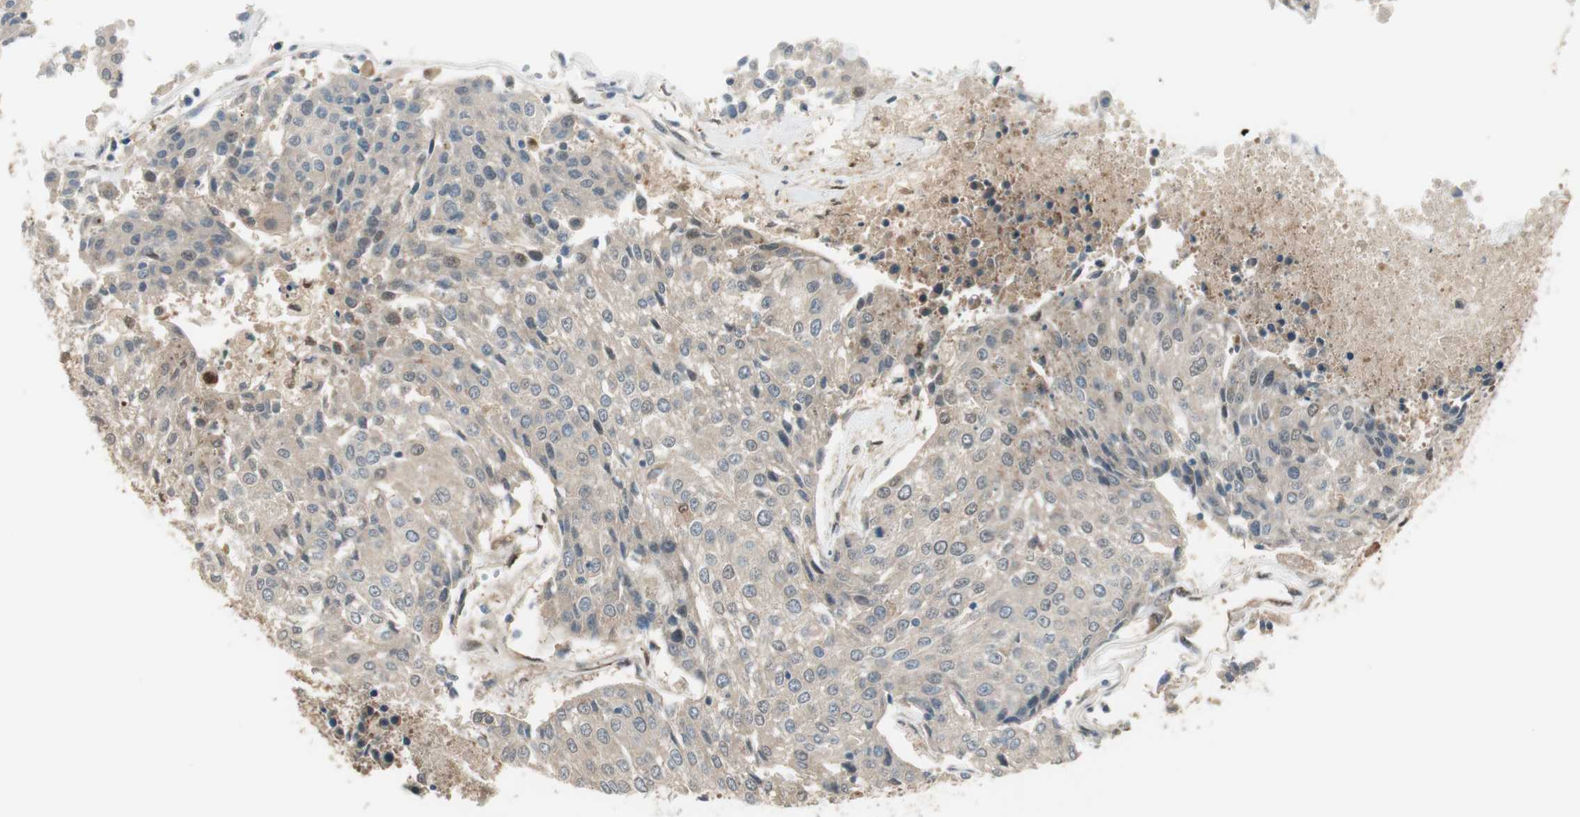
{"staining": {"intensity": "weak", "quantity": ">75%", "location": "cytoplasmic/membranous"}, "tissue": "urothelial cancer", "cell_type": "Tumor cells", "image_type": "cancer", "snomed": [{"axis": "morphology", "description": "Urothelial carcinoma, High grade"}, {"axis": "topography", "description": "Urinary bladder"}], "caption": "Weak cytoplasmic/membranous expression is appreciated in about >75% of tumor cells in high-grade urothelial carcinoma. The protein of interest is stained brown, and the nuclei are stained in blue (DAB (3,3'-diaminobenzidine) IHC with brightfield microscopy, high magnification).", "gene": "SERPINB6", "patient": {"sex": "female", "age": 85}}